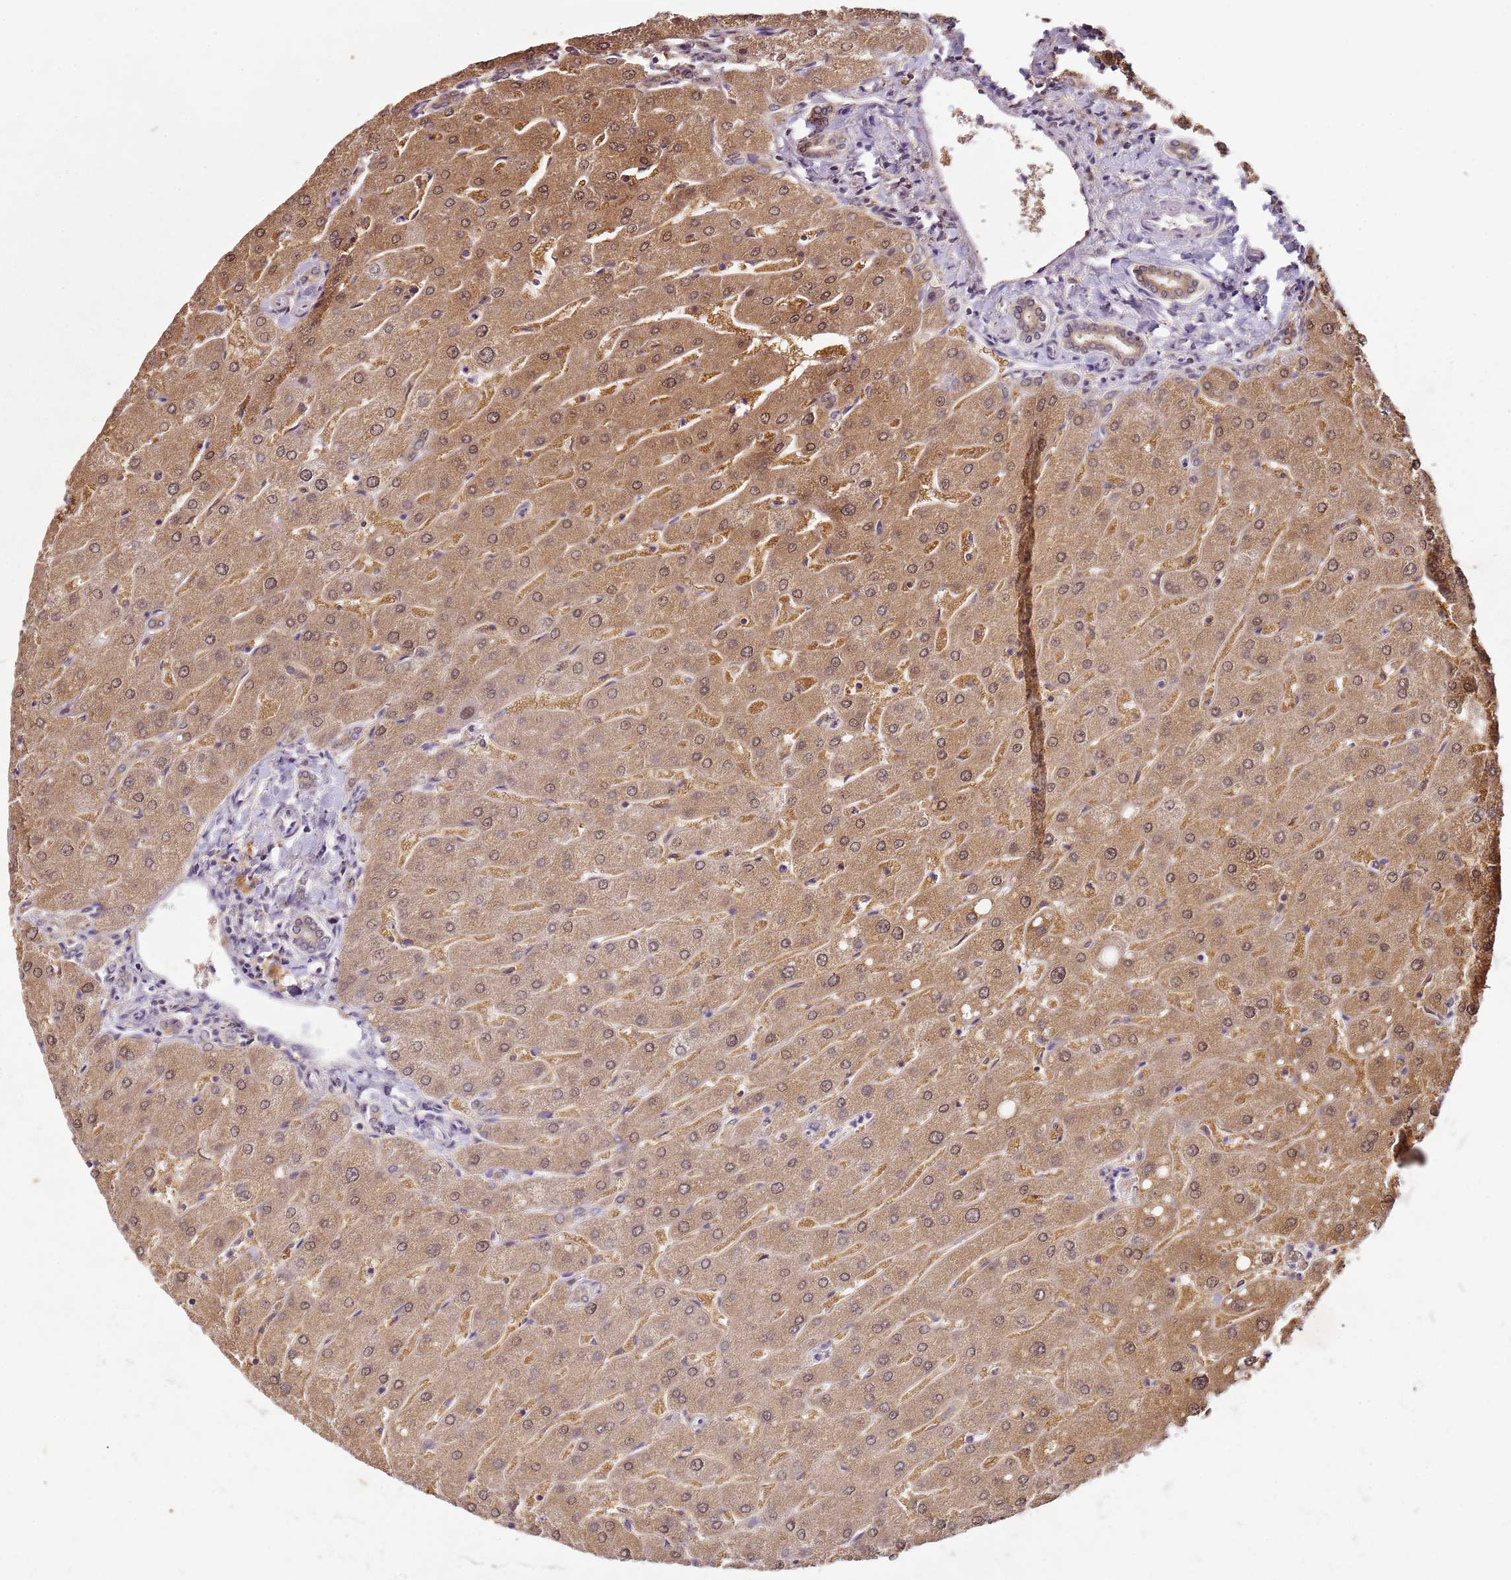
{"staining": {"intensity": "weak", "quantity": ">75%", "location": "cytoplasmic/membranous"}, "tissue": "liver", "cell_type": "Cholangiocytes", "image_type": "normal", "snomed": [{"axis": "morphology", "description": "Normal tissue, NOS"}, {"axis": "topography", "description": "Liver"}], "caption": "Cholangiocytes reveal low levels of weak cytoplasmic/membranous positivity in approximately >75% of cells in benign liver. The protein is stained brown, and the nuclei are stained in blue (DAB (3,3'-diaminobenzidine) IHC with brightfield microscopy, high magnification).", "gene": "MDH1", "patient": {"sex": "male", "age": 67}}